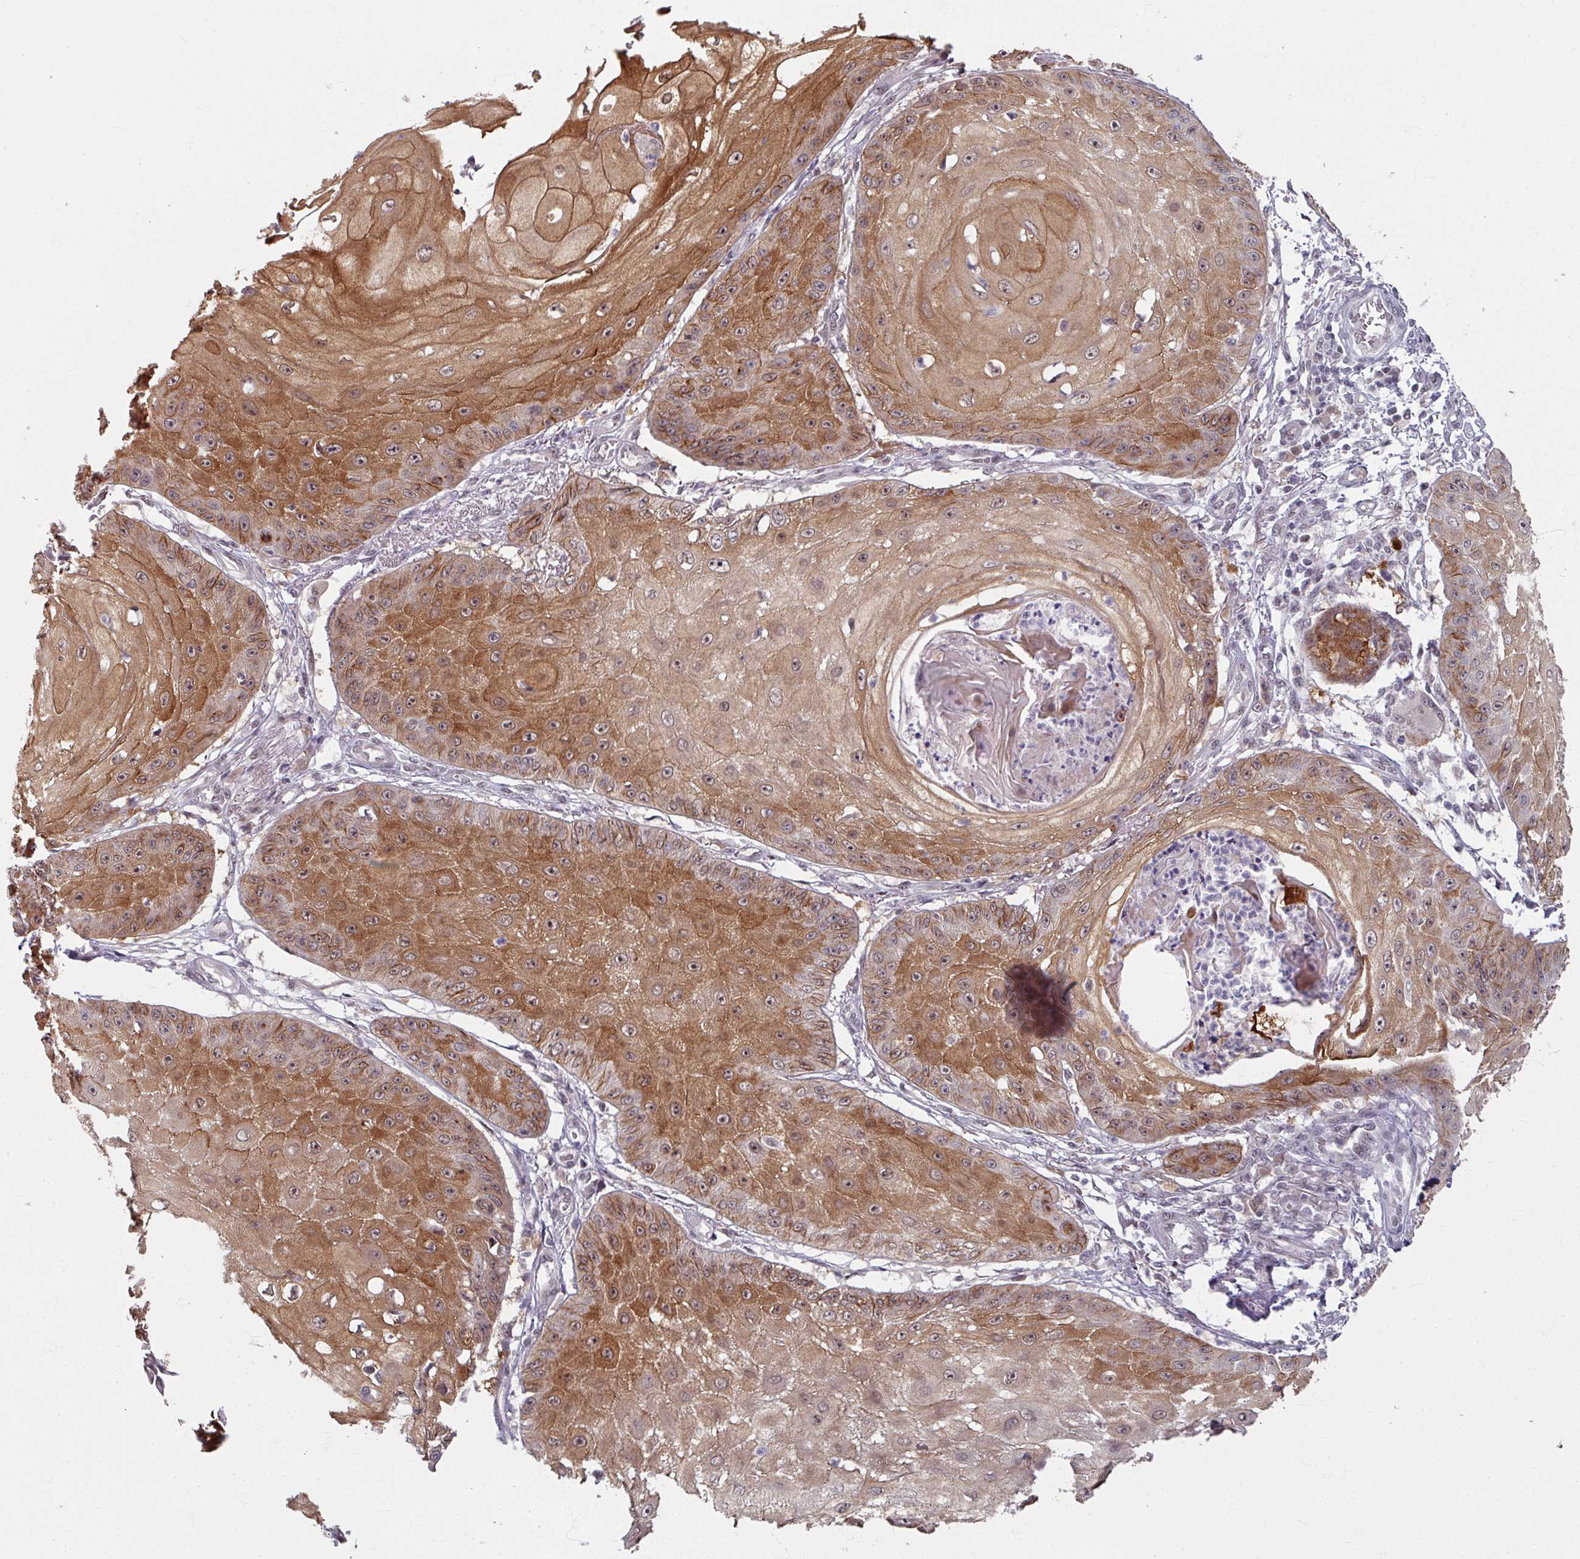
{"staining": {"intensity": "moderate", "quantity": ">75%", "location": "cytoplasmic/membranous"}, "tissue": "skin cancer", "cell_type": "Tumor cells", "image_type": "cancer", "snomed": [{"axis": "morphology", "description": "Squamous cell carcinoma, NOS"}, {"axis": "topography", "description": "Skin"}], "caption": "Moderate cytoplasmic/membranous protein staining is present in approximately >75% of tumor cells in skin cancer.", "gene": "KLC3", "patient": {"sex": "male", "age": 70}}